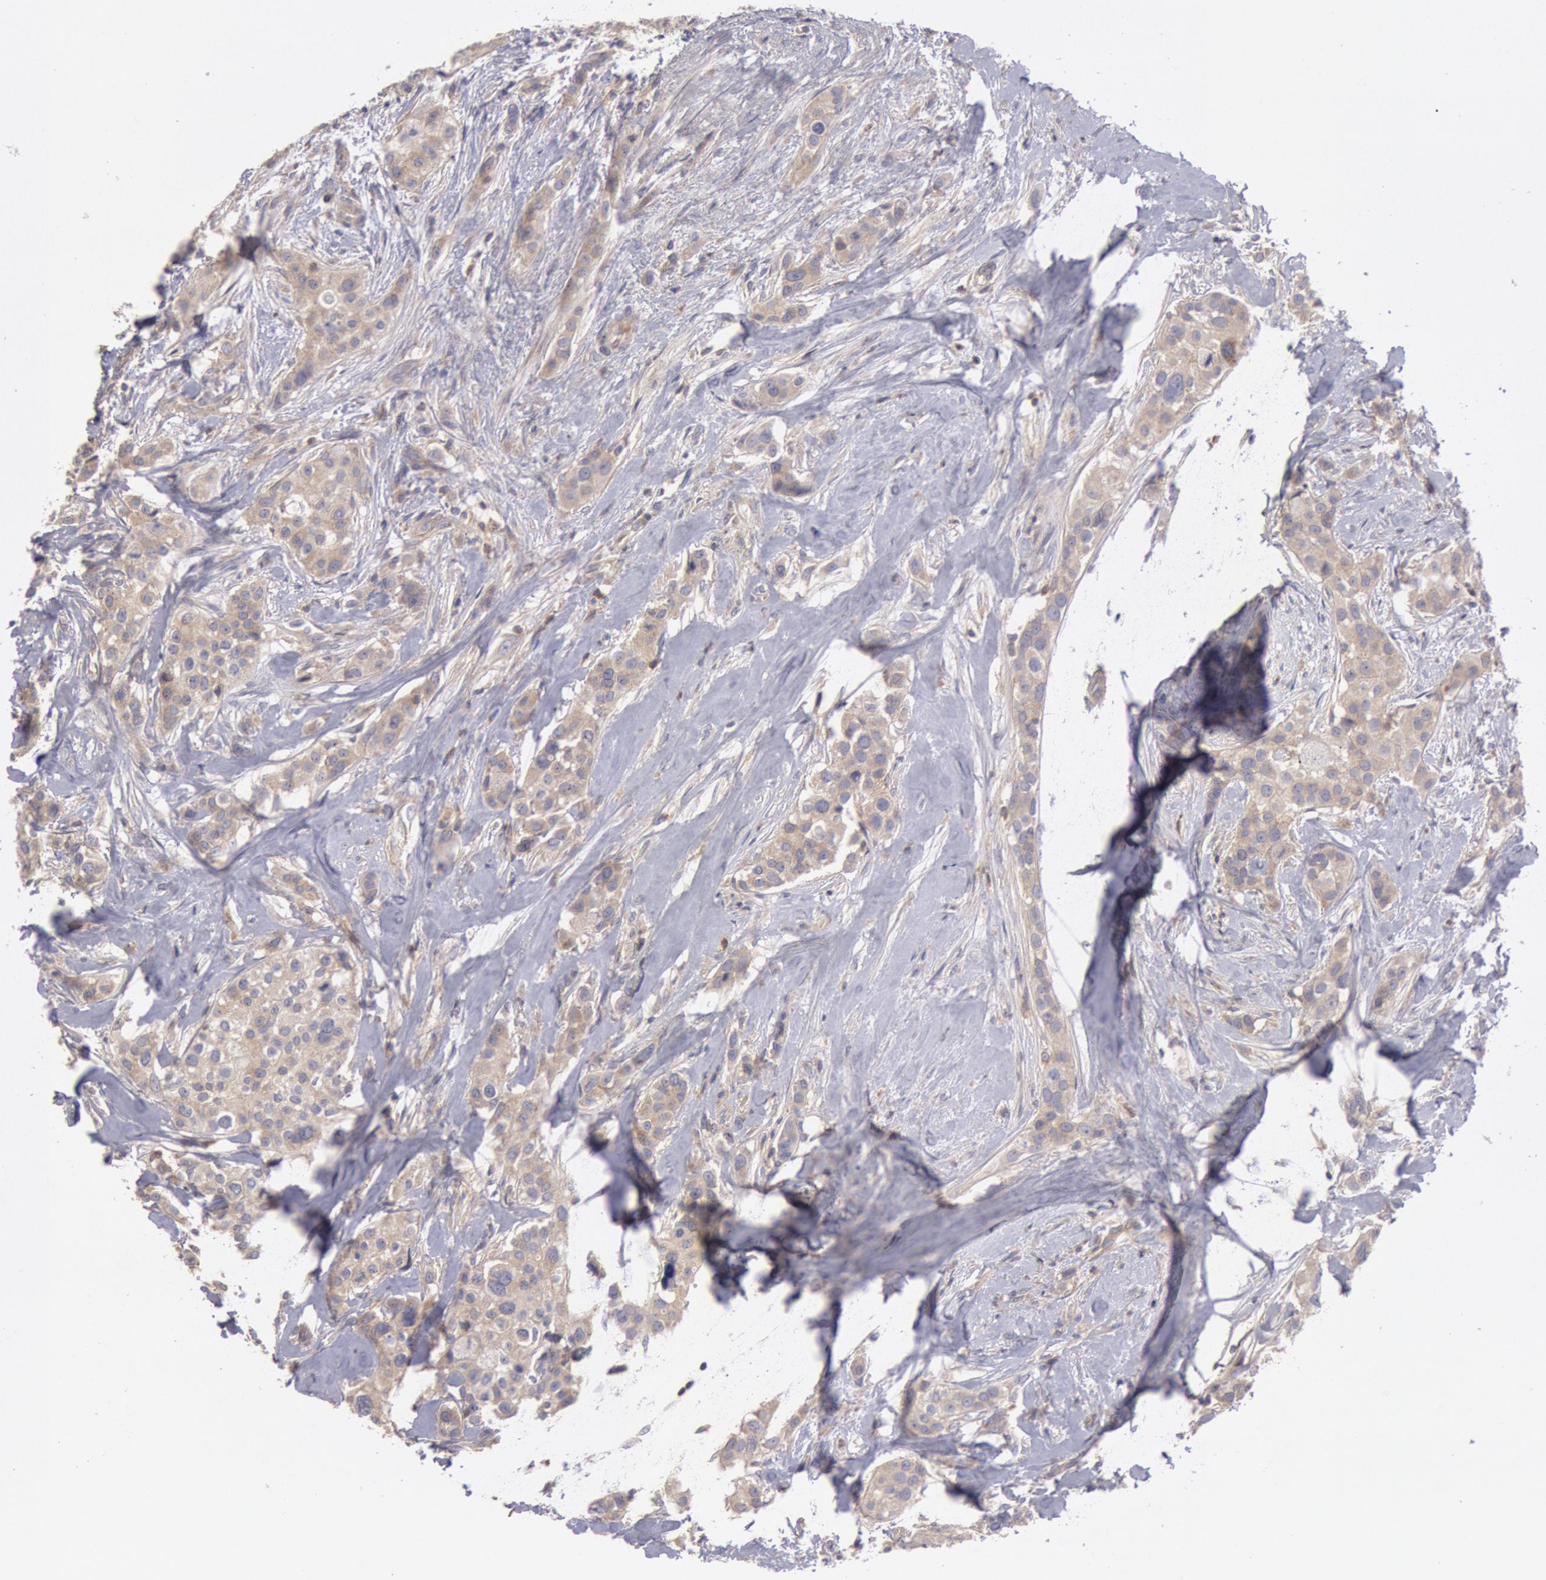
{"staining": {"intensity": "weak", "quantity": ">75%", "location": "cytoplasmic/membranous"}, "tissue": "breast cancer", "cell_type": "Tumor cells", "image_type": "cancer", "snomed": [{"axis": "morphology", "description": "Duct carcinoma"}, {"axis": "topography", "description": "Breast"}], "caption": "Tumor cells display weak cytoplasmic/membranous staining in about >75% of cells in breast cancer.", "gene": "PIK3R1", "patient": {"sex": "female", "age": 45}}